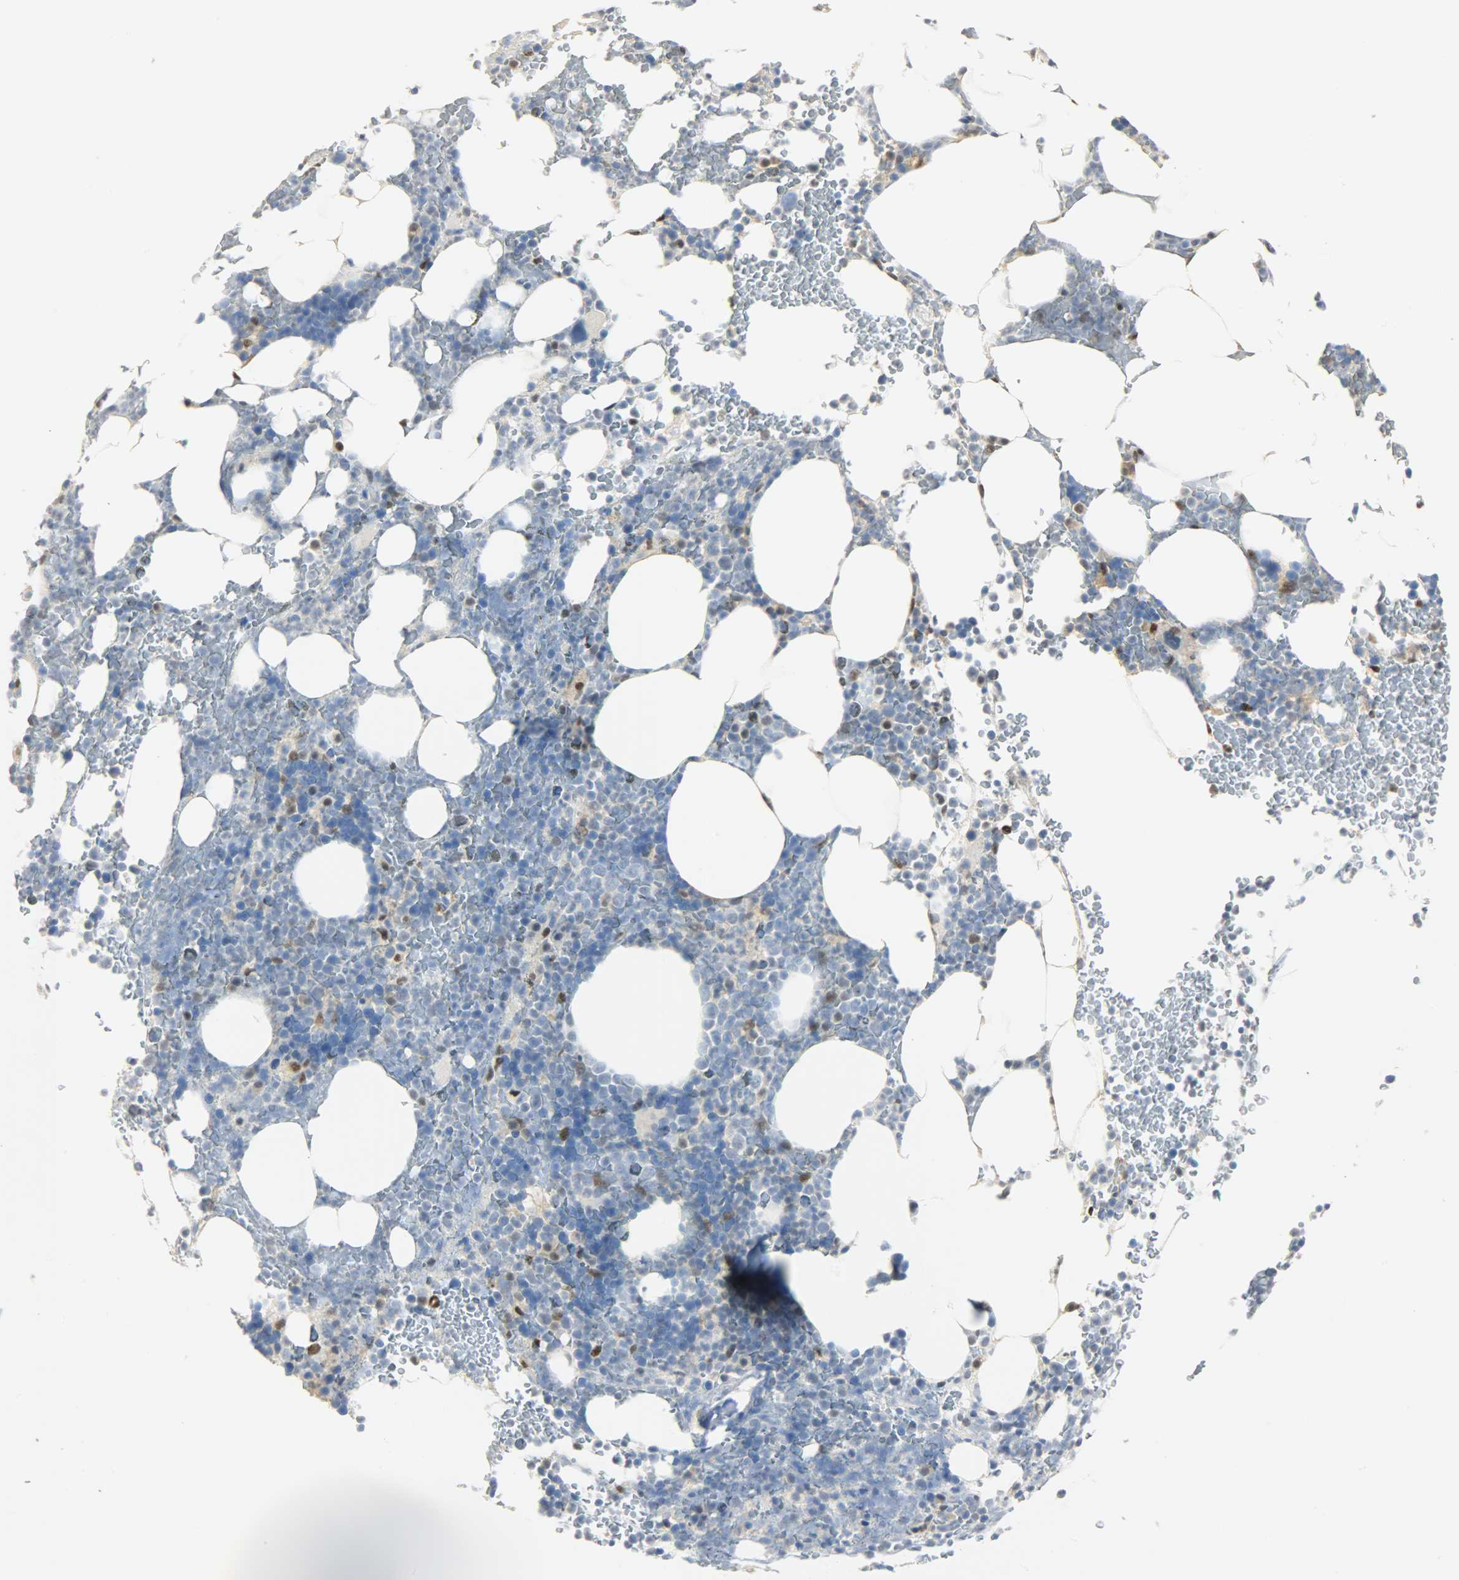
{"staining": {"intensity": "moderate", "quantity": "<25%", "location": "nuclear"}, "tissue": "bone marrow", "cell_type": "Hematopoietic cells", "image_type": "normal", "snomed": [{"axis": "morphology", "description": "Normal tissue, NOS"}, {"axis": "topography", "description": "Bone marrow"}], "caption": "The immunohistochemical stain highlights moderate nuclear staining in hematopoietic cells of benign bone marrow.", "gene": "NPEPL1", "patient": {"sex": "female", "age": 66}}